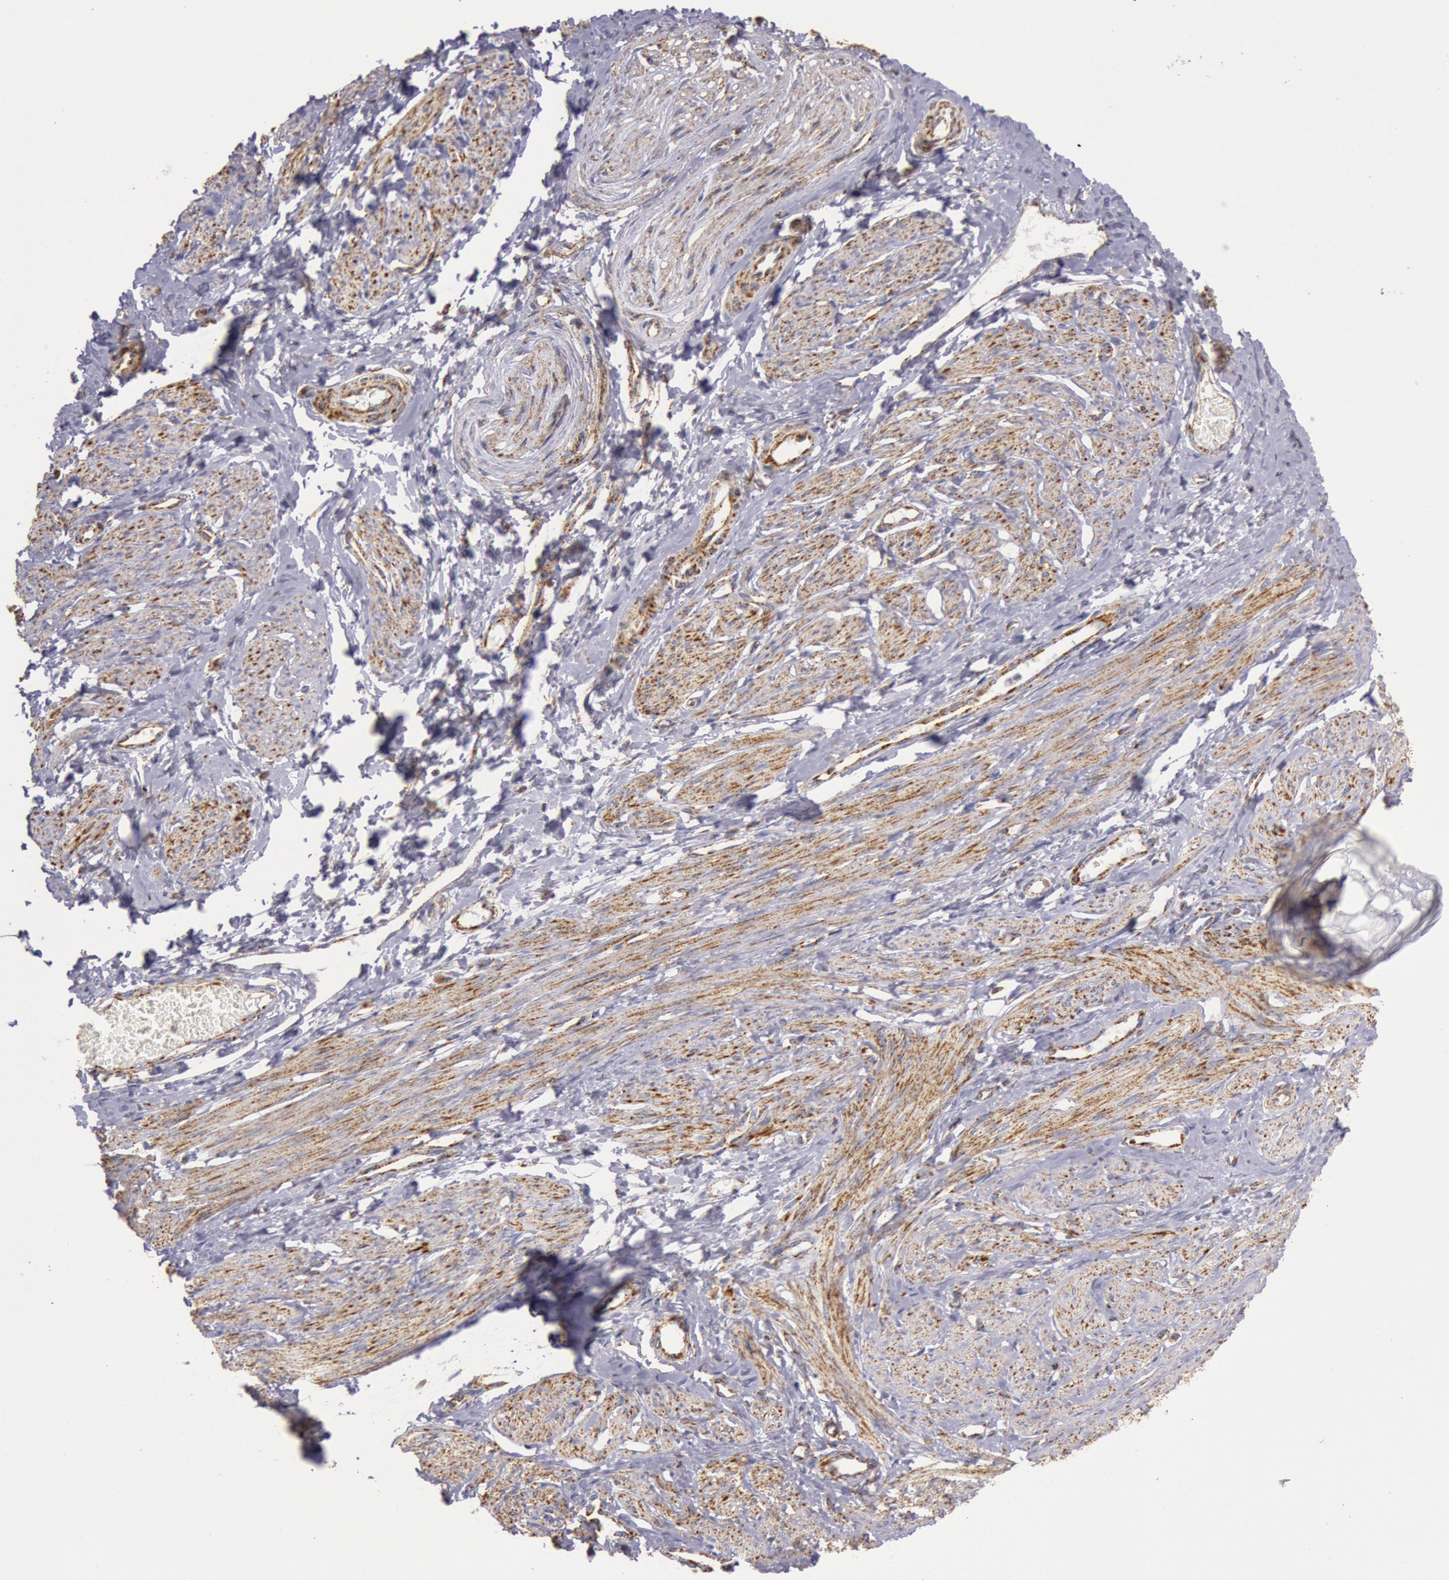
{"staining": {"intensity": "moderate", "quantity": ">75%", "location": "cytoplasmic/membranous"}, "tissue": "smooth muscle", "cell_type": "Smooth muscle cells", "image_type": "normal", "snomed": [{"axis": "morphology", "description": "Normal tissue, NOS"}, {"axis": "topography", "description": "Smooth muscle"}, {"axis": "topography", "description": "Uterus"}], "caption": "Moderate cytoplasmic/membranous staining is seen in about >75% of smooth muscle cells in benign smooth muscle.", "gene": "CYC1", "patient": {"sex": "female", "age": 39}}